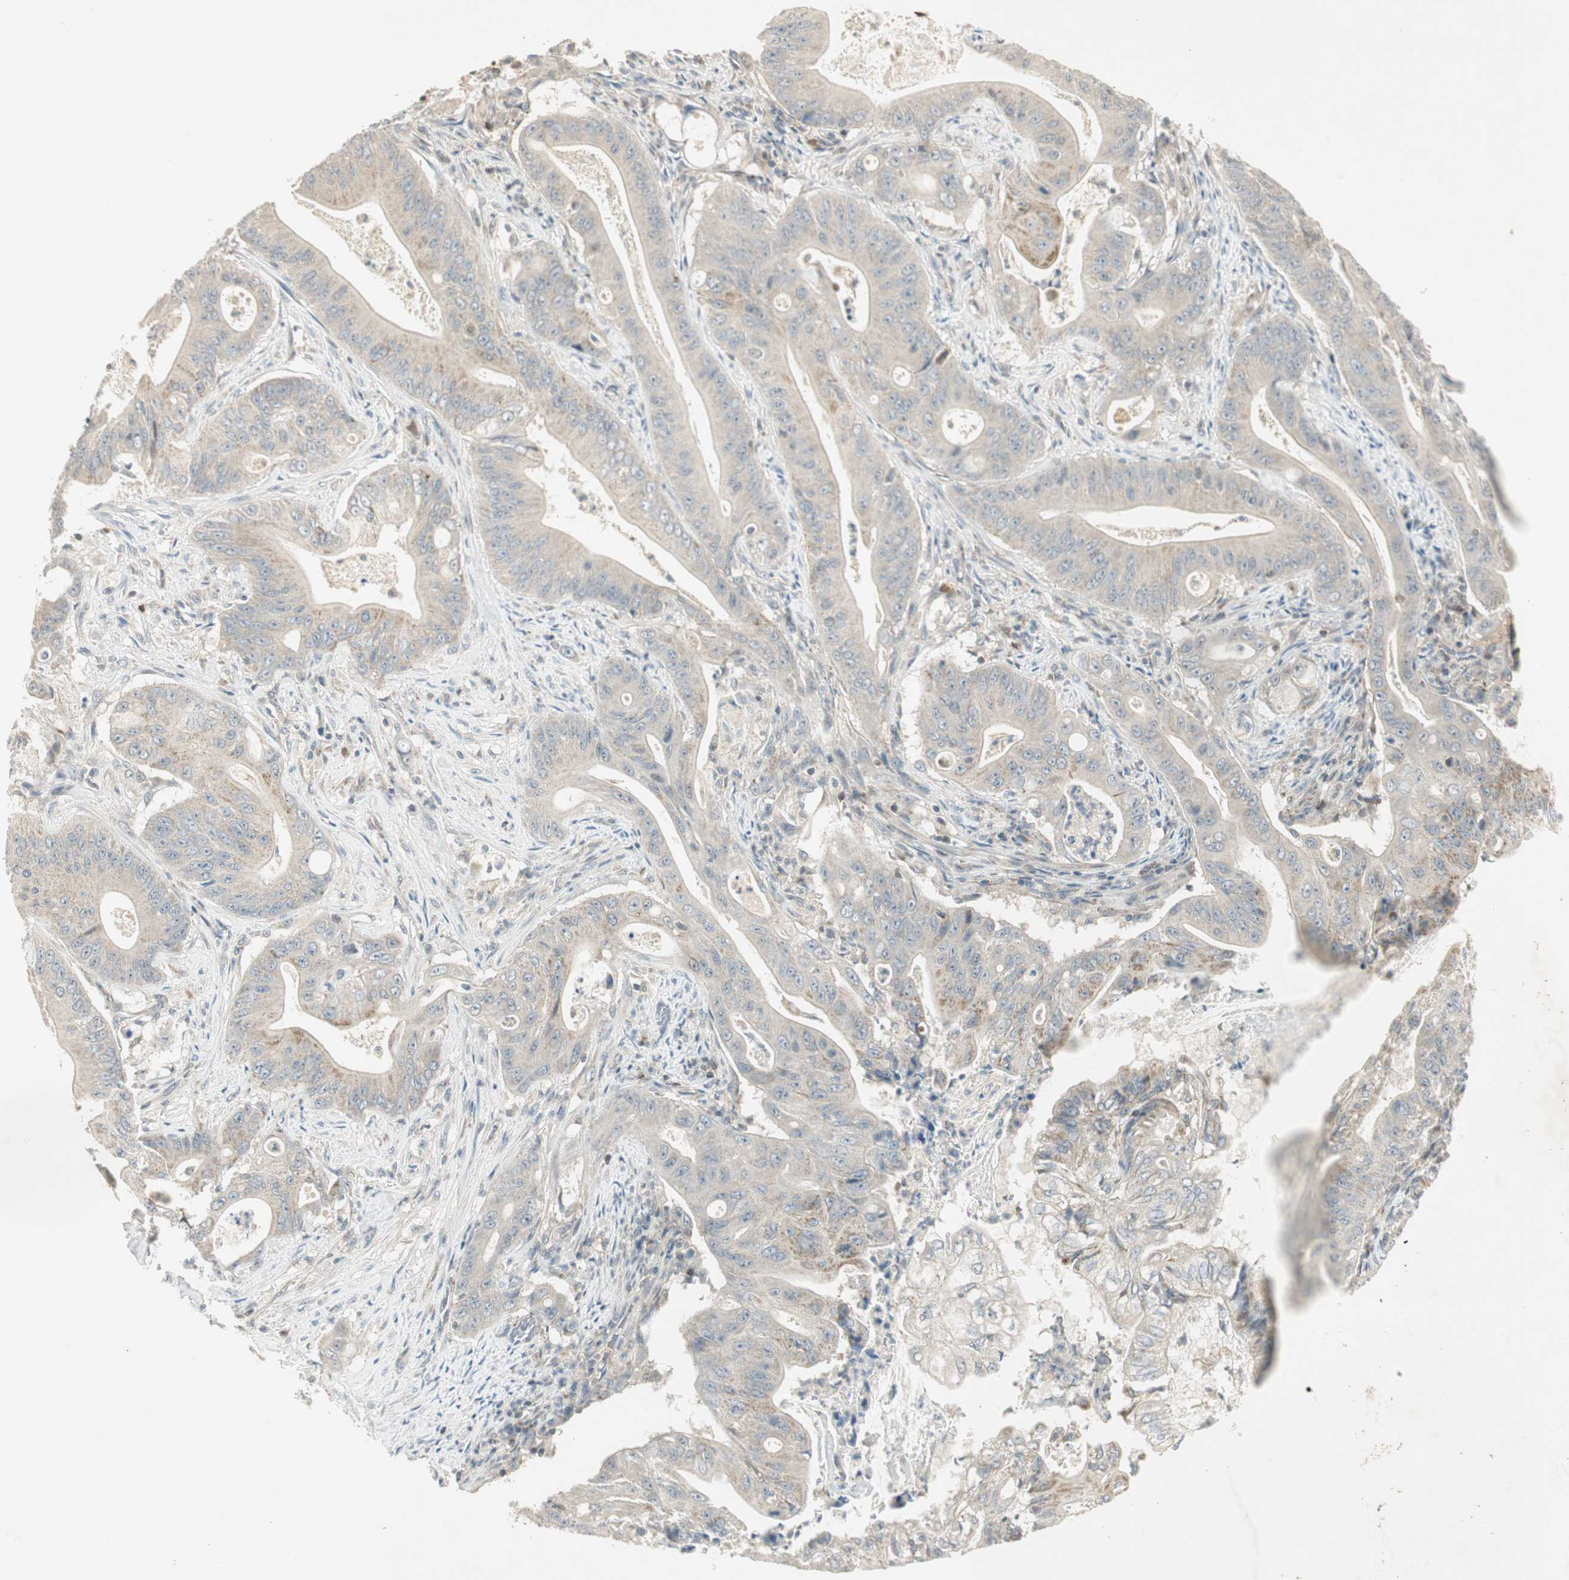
{"staining": {"intensity": "weak", "quantity": "25%-75%", "location": "cytoplasmic/membranous"}, "tissue": "pancreatic cancer", "cell_type": "Tumor cells", "image_type": "cancer", "snomed": [{"axis": "morphology", "description": "Normal tissue, NOS"}, {"axis": "topography", "description": "Lymph node"}], "caption": "This is an image of IHC staining of pancreatic cancer, which shows weak staining in the cytoplasmic/membranous of tumor cells.", "gene": "USP2", "patient": {"sex": "male", "age": 62}}